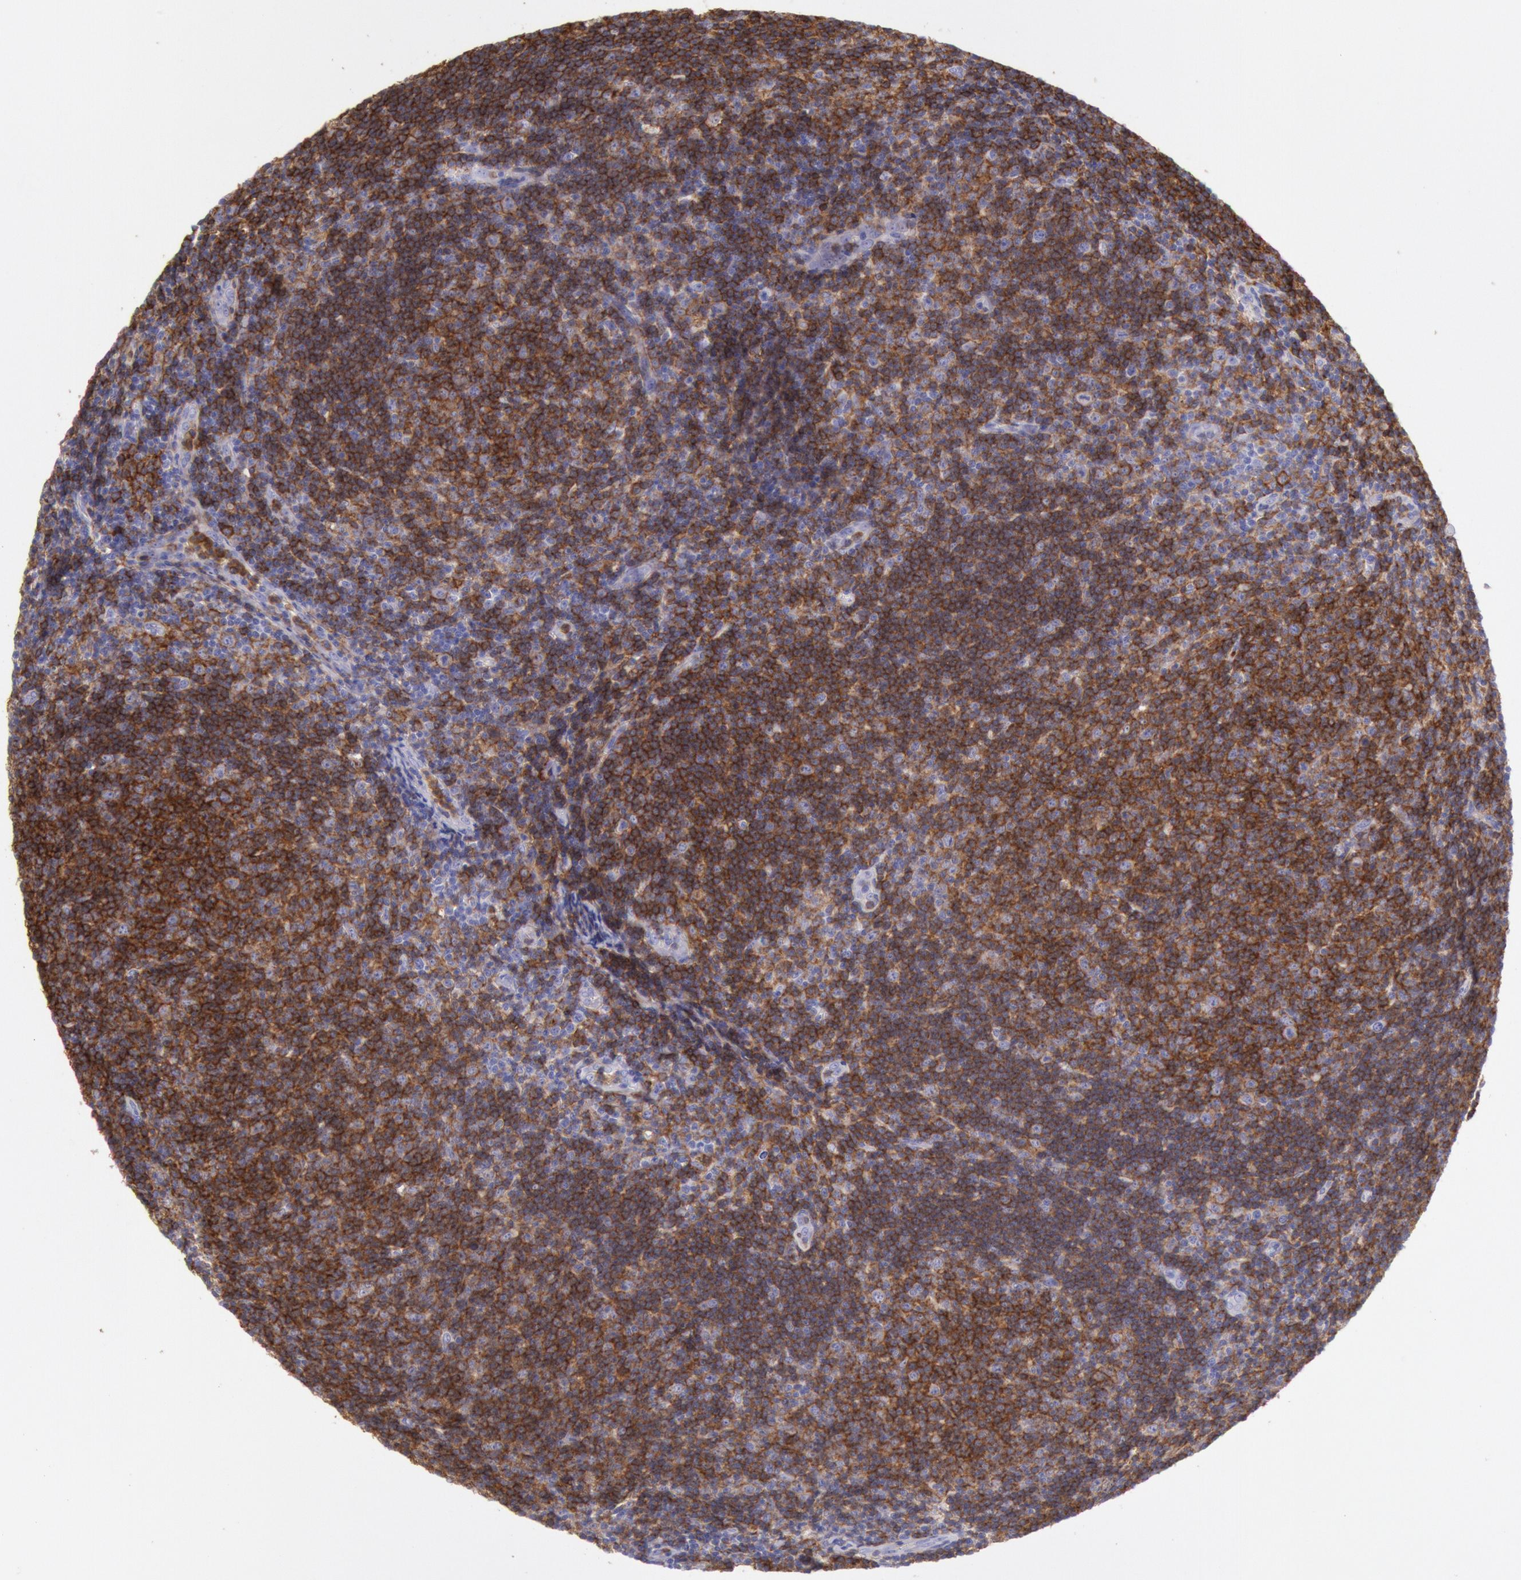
{"staining": {"intensity": "moderate", "quantity": ">75%", "location": "cytoplasmic/membranous"}, "tissue": "lymphoma", "cell_type": "Tumor cells", "image_type": "cancer", "snomed": [{"axis": "morphology", "description": "Malignant lymphoma, non-Hodgkin's type, Low grade"}, {"axis": "topography", "description": "Lymph node"}], "caption": "A high-resolution histopathology image shows immunohistochemistry staining of lymphoma, which shows moderate cytoplasmic/membranous staining in approximately >75% of tumor cells.", "gene": "LYN", "patient": {"sex": "male", "age": 49}}